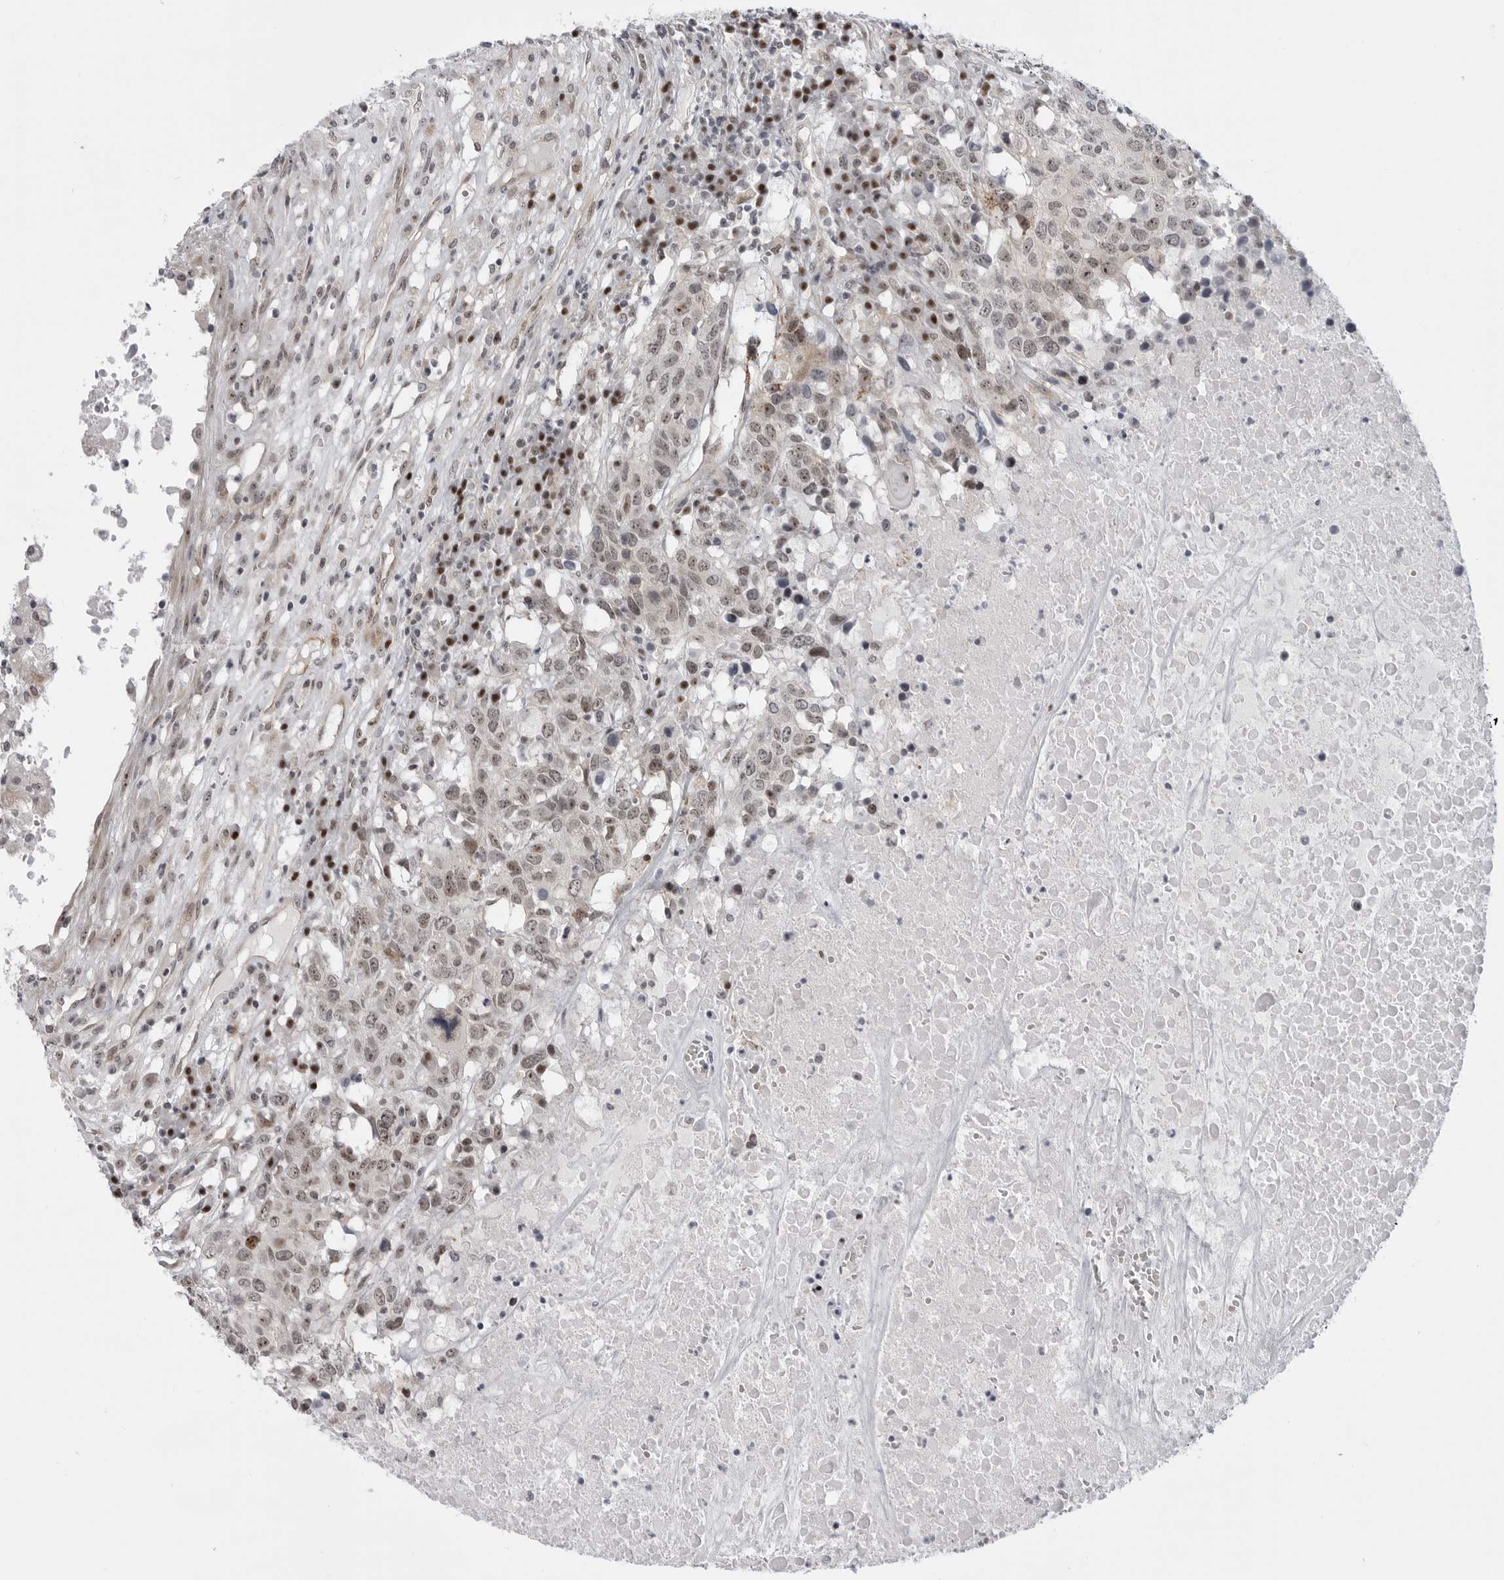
{"staining": {"intensity": "weak", "quantity": "<25%", "location": "nuclear"}, "tissue": "head and neck cancer", "cell_type": "Tumor cells", "image_type": "cancer", "snomed": [{"axis": "morphology", "description": "Squamous cell carcinoma, NOS"}, {"axis": "topography", "description": "Head-Neck"}], "caption": "Immunohistochemistry micrograph of neoplastic tissue: human head and neck cancer stained with DAB reveals no significant protein positivity in tumor cells.", "gene": "CEP295NL", "patient": {"sex": "male", "age": 66}}